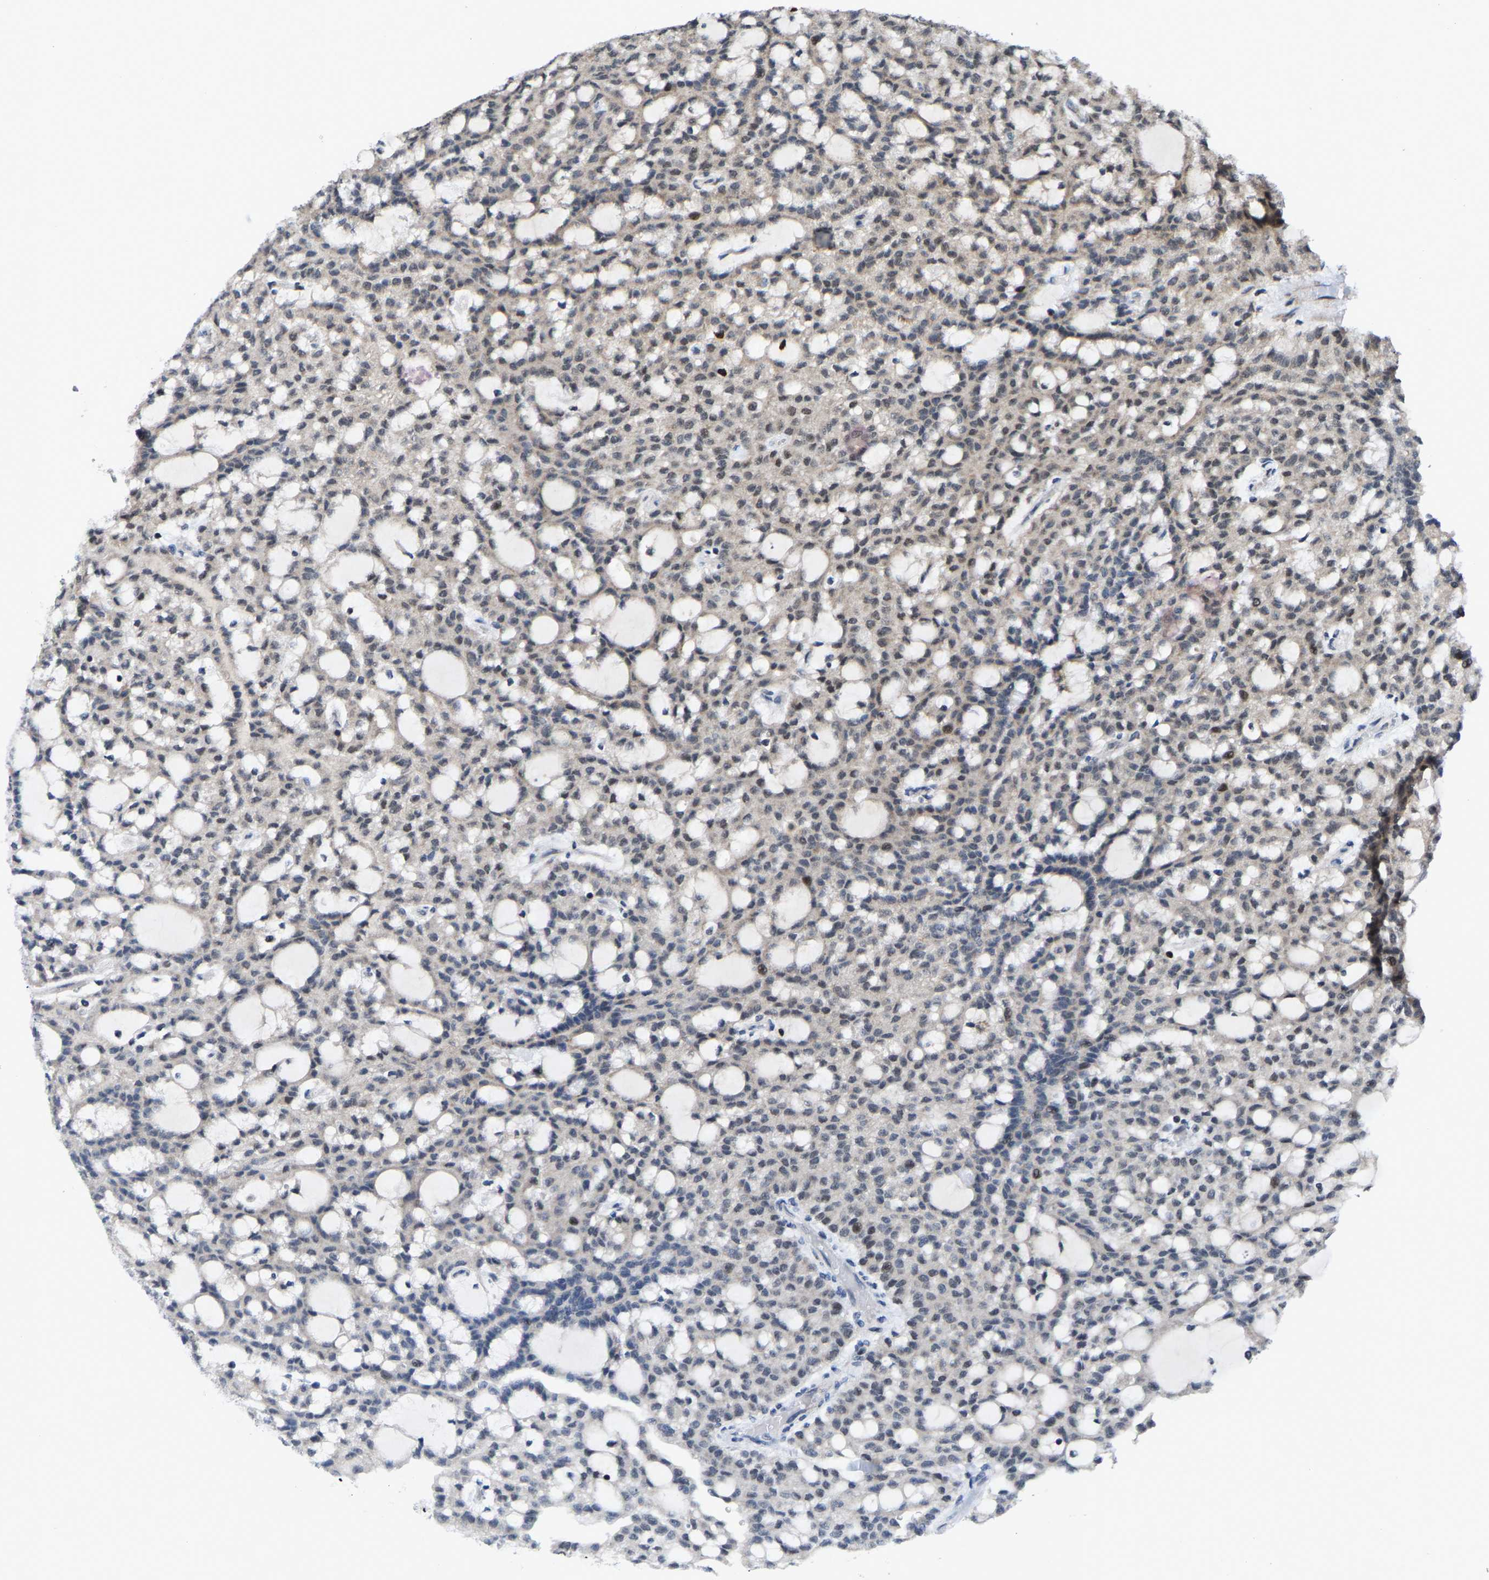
{"staining": {"intensity": "weak", "quantity": "<25%", "location": "cytoplasmic/membranous"}, "tissue": "renal cancer", "cell_type": "Tumor cells", "image_type": "cancer", "snomed": [{"axis": "morphology", "description": "Adenocarcinoma, NOS"}, {"axis": "topography", "description": "Kidney"}], "caption": "There is no significant staining in tumor cells of renal adenocarcinoma.", "gene": "TDRKH", "patient": {"sex": "male", "age": 63}}